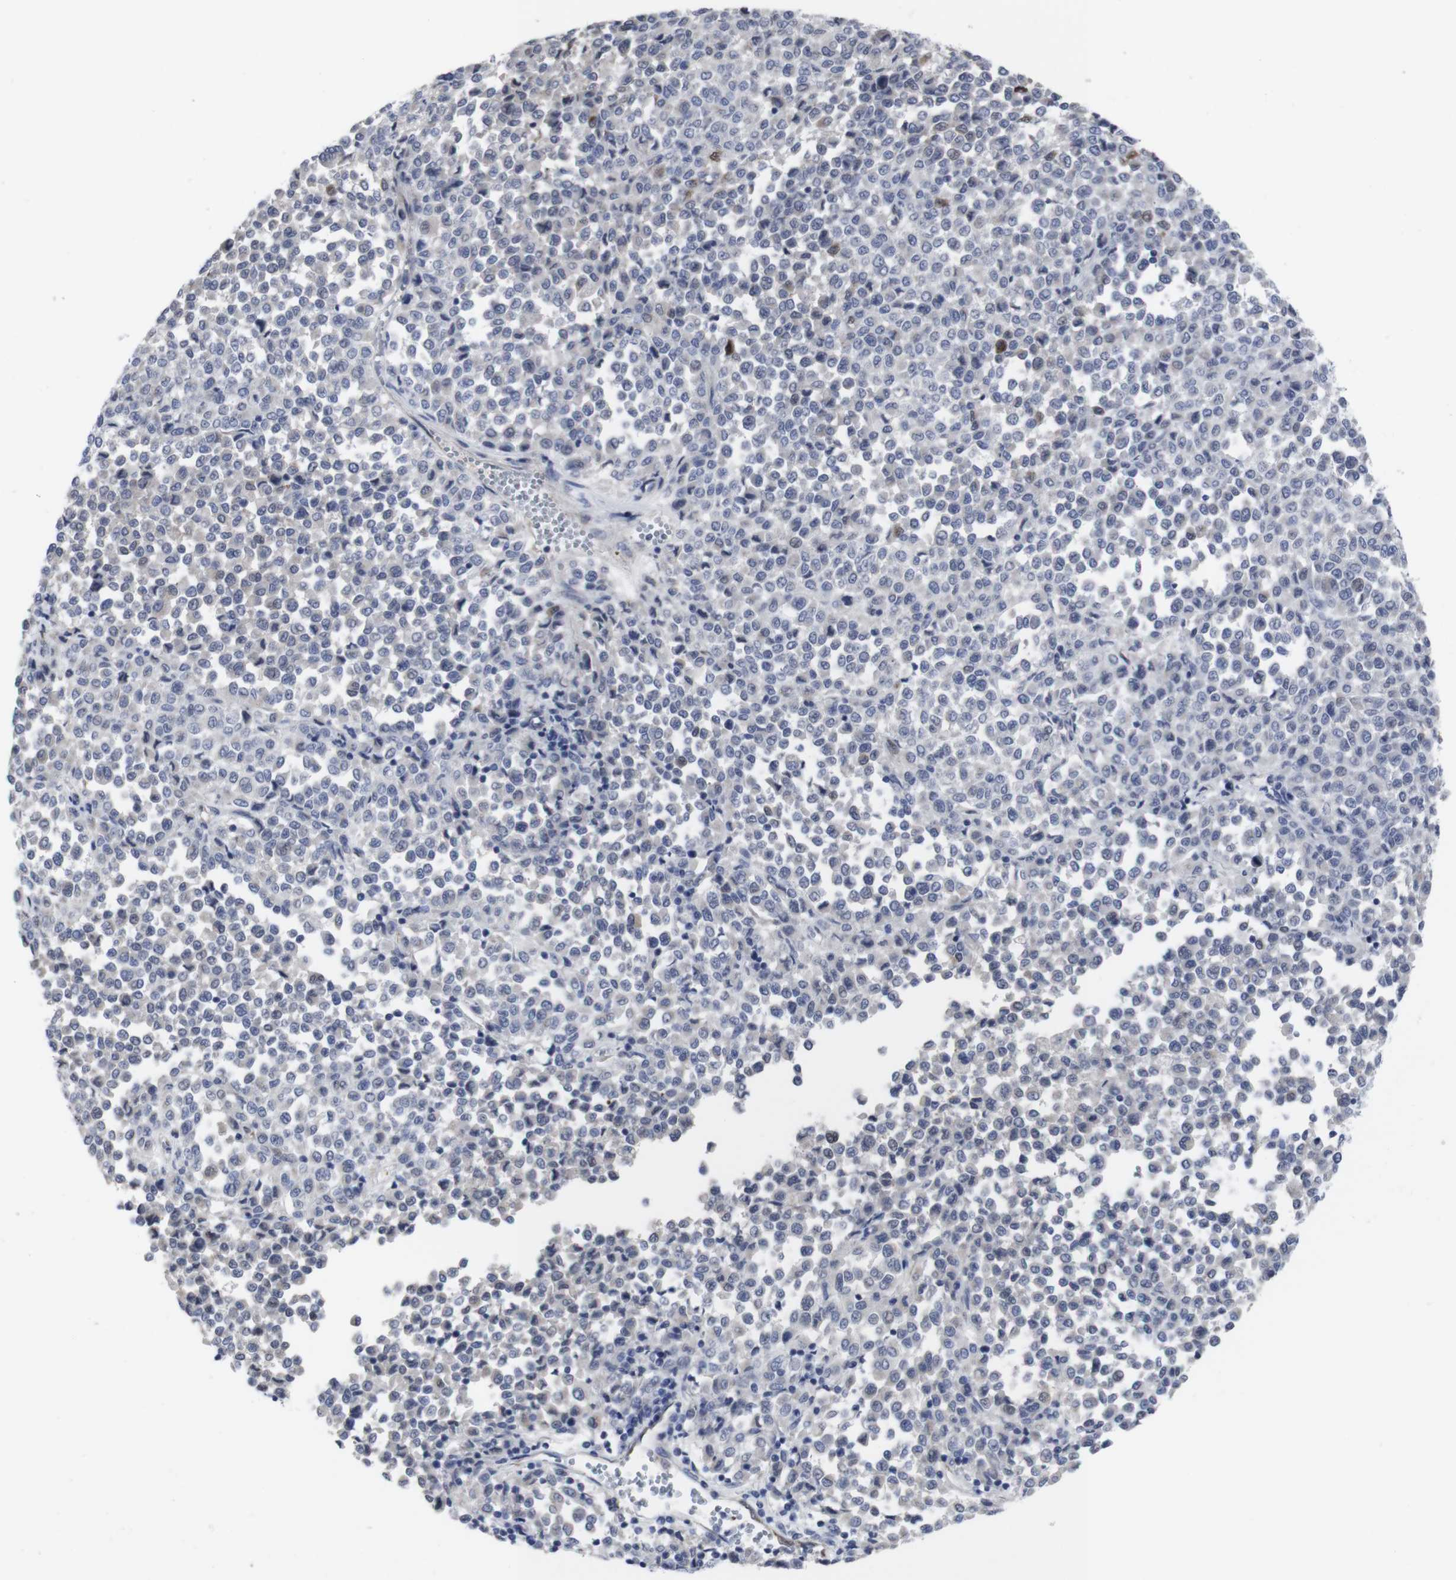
{"staining": {"intensity": "negative", "quantity": "none", "location": "none"}, "tissue": "melanoma", "cell_type": "Tumor cells", "image_type": "cancer", "snomed": [{"axis": "morphology", "description": "Malignant melanoma, Metastatic site"}, {"axis": "topography", "description": "Pancreas"}], "caption": "Immunohistochemistry (IHC) micrograph of neoplastic tissue: human melanoma stained with DAB reveals no significant protein positivity in tumor cells. (Immunohistochemistry, brightfield microscopy, high magnification).", "gene": "SNCG", "patient": {"sex": "female", "age": 30}}